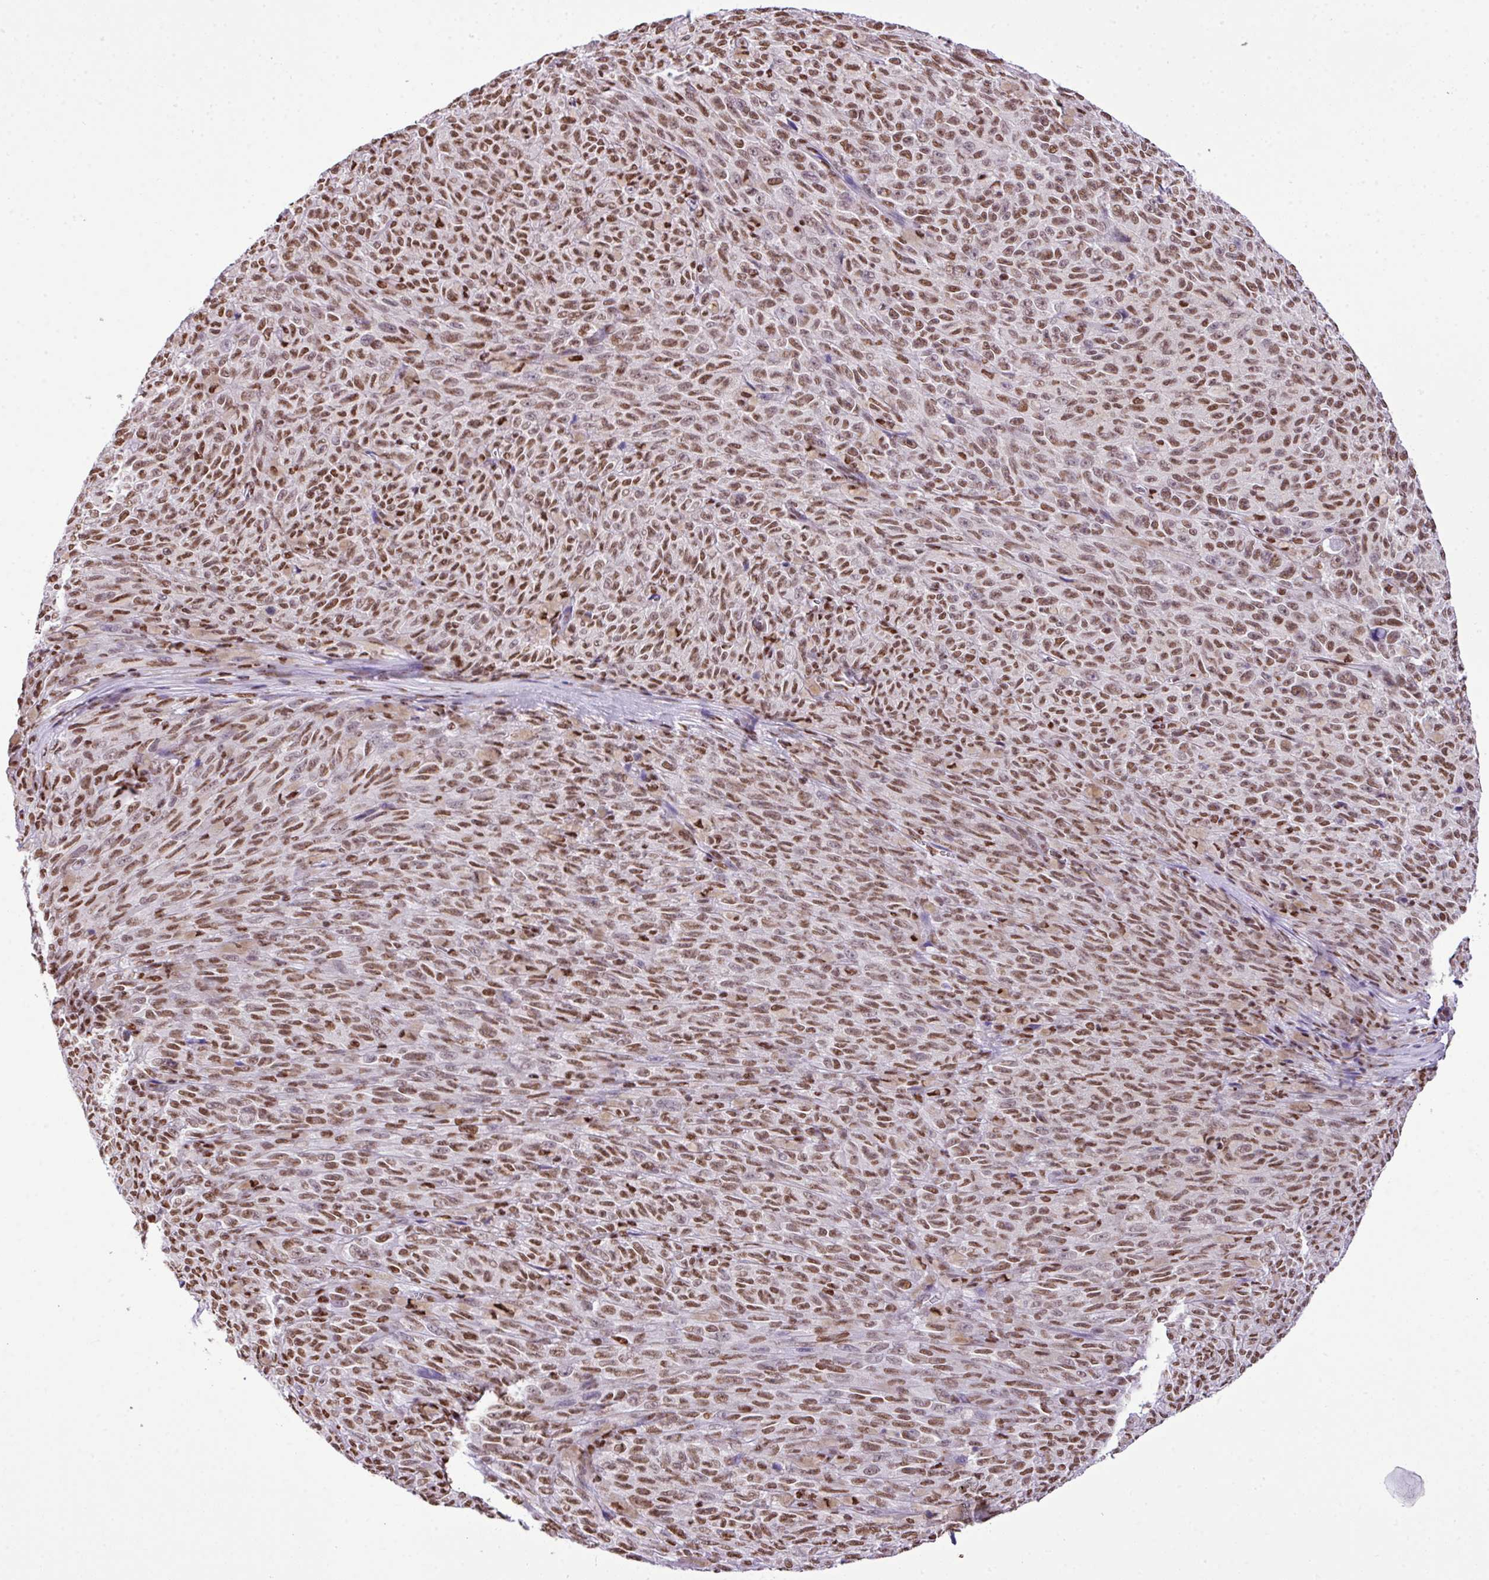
{"staining": {"intensity": "moderate", "quantity": ">75%", "location": "nuclear"}, "tissue": "melanoma", "cell_type": "Tumor cells", "image_type": "cancer", "snomed": [{"axis": "morphology", "description": "Malignant melanoma, NOS"}, {"axis": "topography", "description": "Skin"}], "caption": "IHC staining of malignant melanoma, which demonstrates medium levels of moderate nuclear staining in approximately >75% of tumor cells indicating moderate nuclear protein staining. The staining was performed using DAB (brown) for protein detection and nuclei were counterstained in hematoxylin (blue).", "gene": "RARG", "patient": {"sex": "female", "age": 82}}